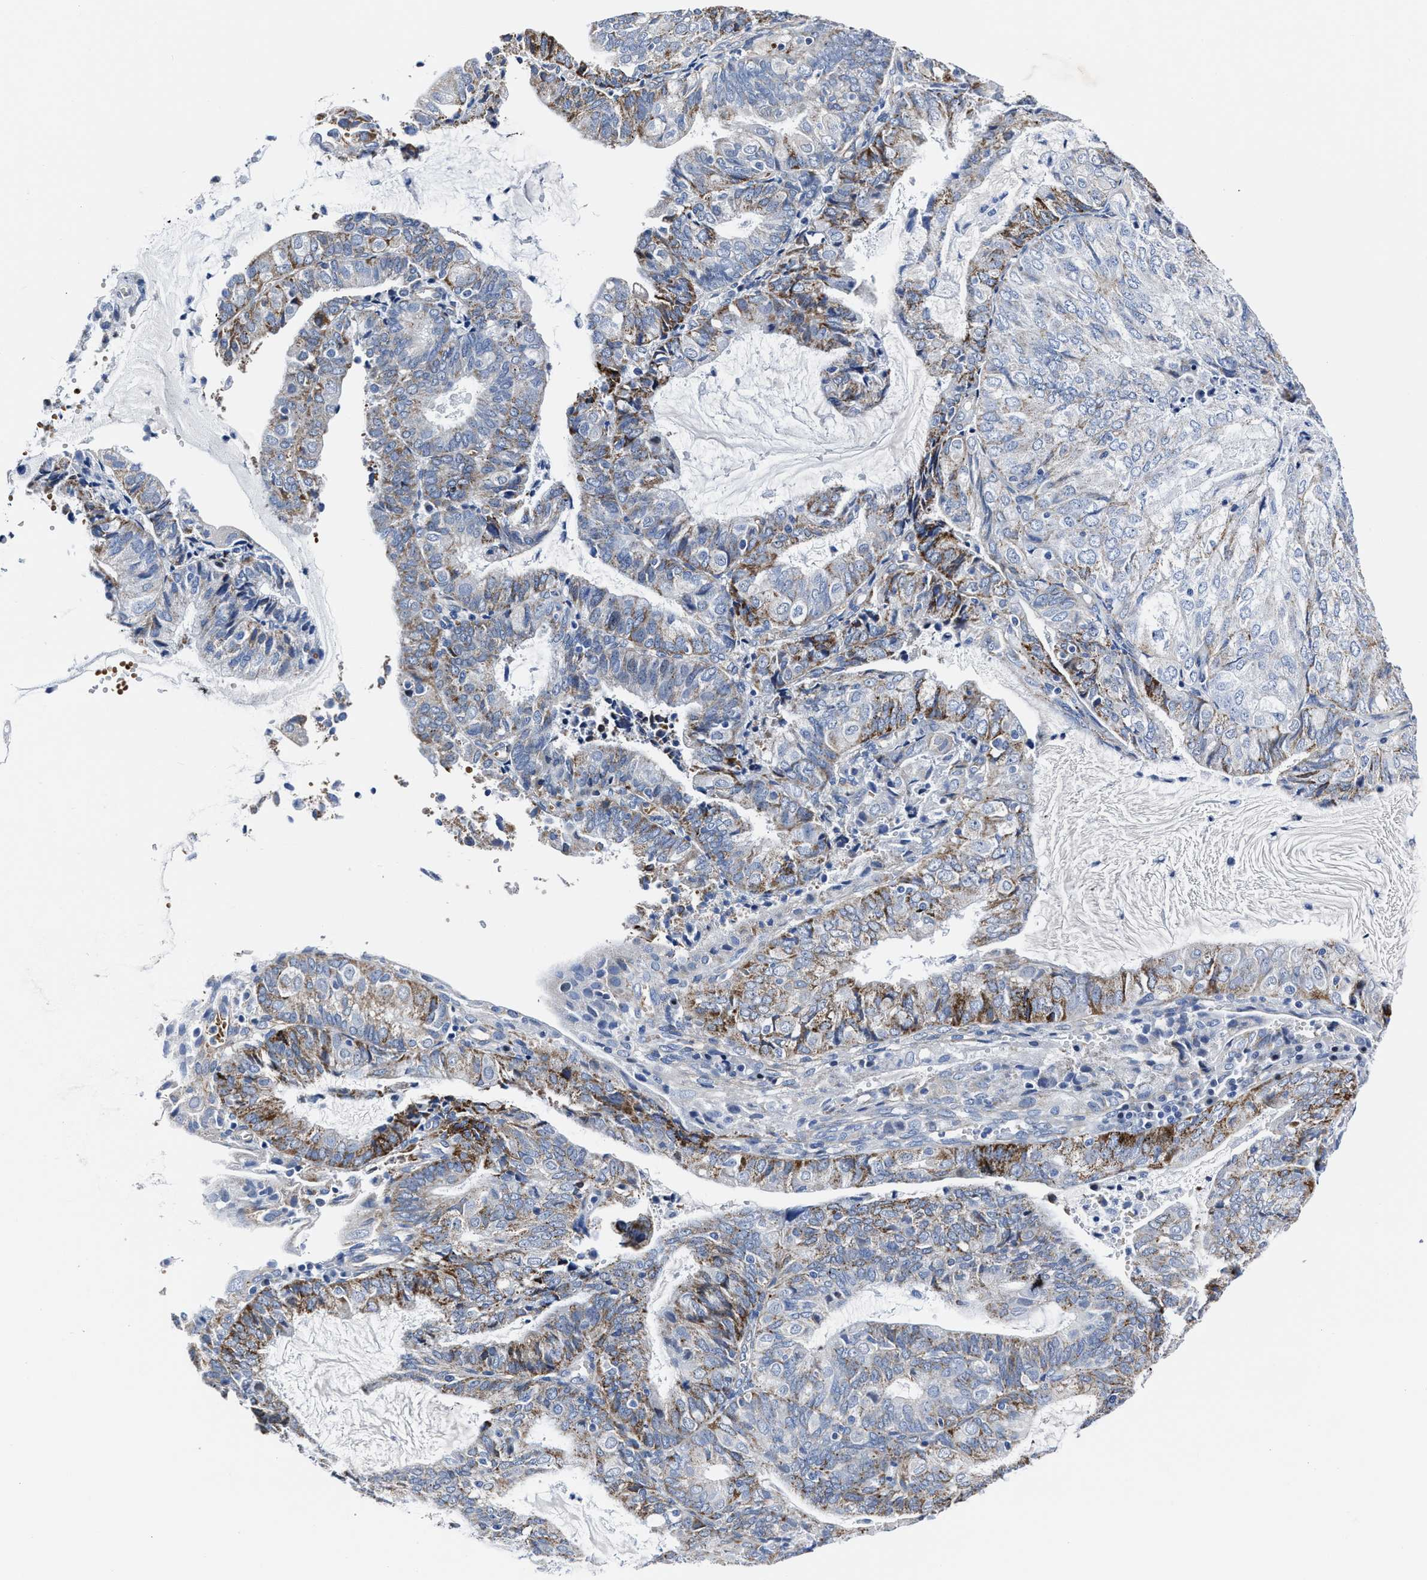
{"staining": {"intensity": "moderate", "quantity": "25%-75%", "location": "cytoplasmic/membranous"}, "tissue": "endometrial cancer", "cell_type": "Tumor cells", "image_type": "cancer", "snomed": [{"axis": "morphology", "description": "Adenocarcinoma, NOS"}, {"axis": "topography", "description": "Endometrium"}], "caption": "DAB (3,3'-diaminobenzidine) immunohistochemical staining of human endometrial adenocarcinoma displays moderate cytoplasmic/membranous protein staining in approximately 25%-75% of tumor cells.", "gene": "KCNMB3", "patient": {"sex": "female", "age": 81}}